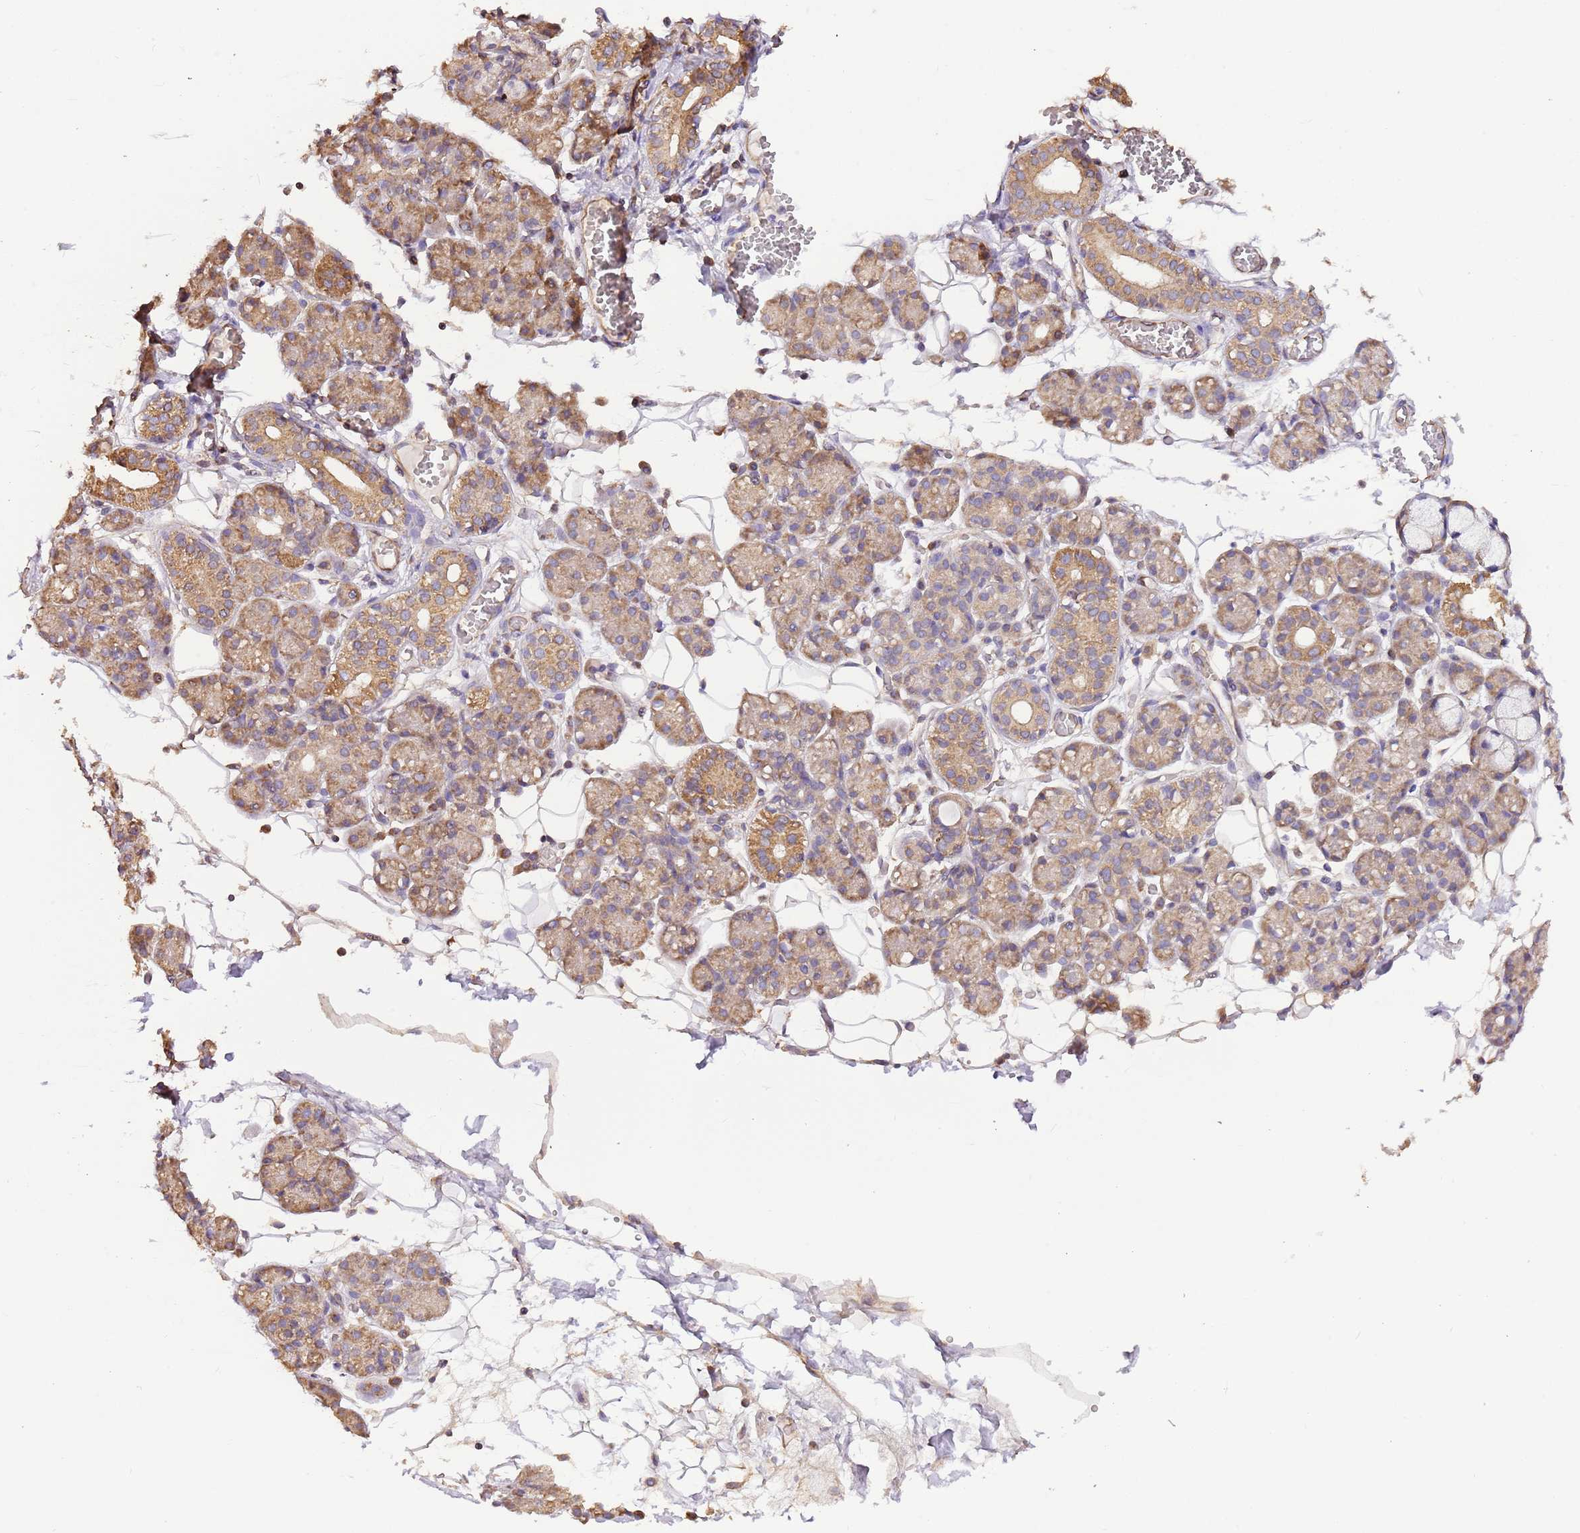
{"staining": {"intensity": "moderate", "quantity": "25%-75%", "location": "cytoplasmic/membranous"}, "tissue": "salivary gland", "cell_type": "Glandular cells", "image_type": "normal", "snomed": [{"axis": "morphology", "description": "Normal tissue, NOS"}, {"axis": "topography", "description": "Salivary gland"}], "caption": "Immunohistochemical staining of normal human salivary gland demonstrates moderate cytoplasmic/membranous protein staining in about 25%-75% of glandular cells. The protein of interest is shown in brown color, while the nuclei are stained blue.", "gene": "DOCK9", "patient": {"sex": "male", "age": 63}}